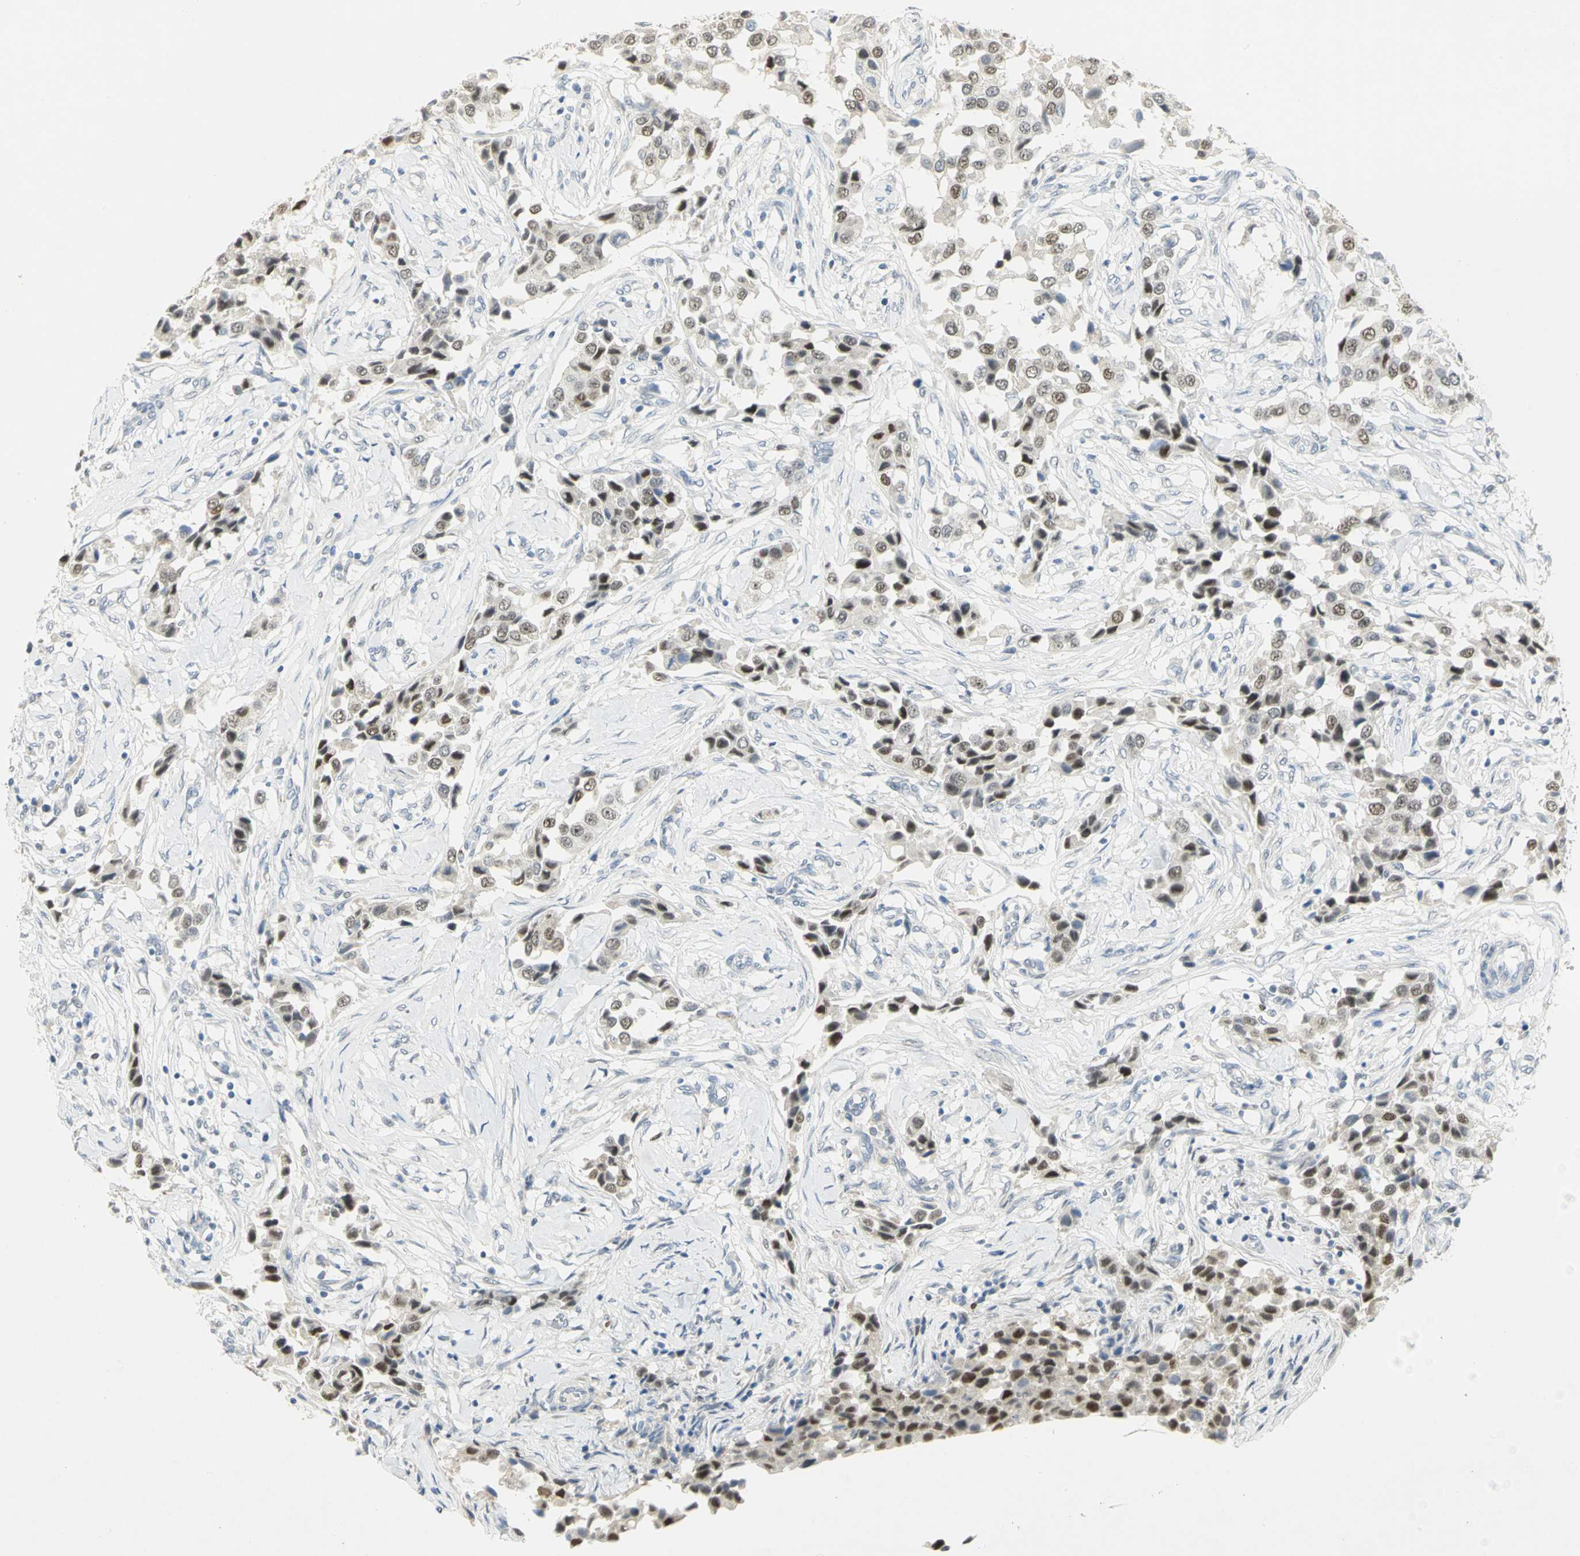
{"staining": {"intensity": "strong", "quantity": "25%-75%", "location": "nuclear"}, "tissue": "breast cancer", "cell_type": "Tumor cells", "image_type": "cancer", "snomed": [{"axis": "morphology", "description": "Duct carcinoma"}, {"axis": "topography", "description": "Breast"}], "caption": "Protein expression analysis of breast intraductal carcinoma shows strong nuclear positivity in approximately 25%-75% of tumor cells. Immunohistochemistry stains the protein in brown and the nuclei are stained blue.", "gene": "BCL6", "patient": {"sex": "female", "age": 80}}